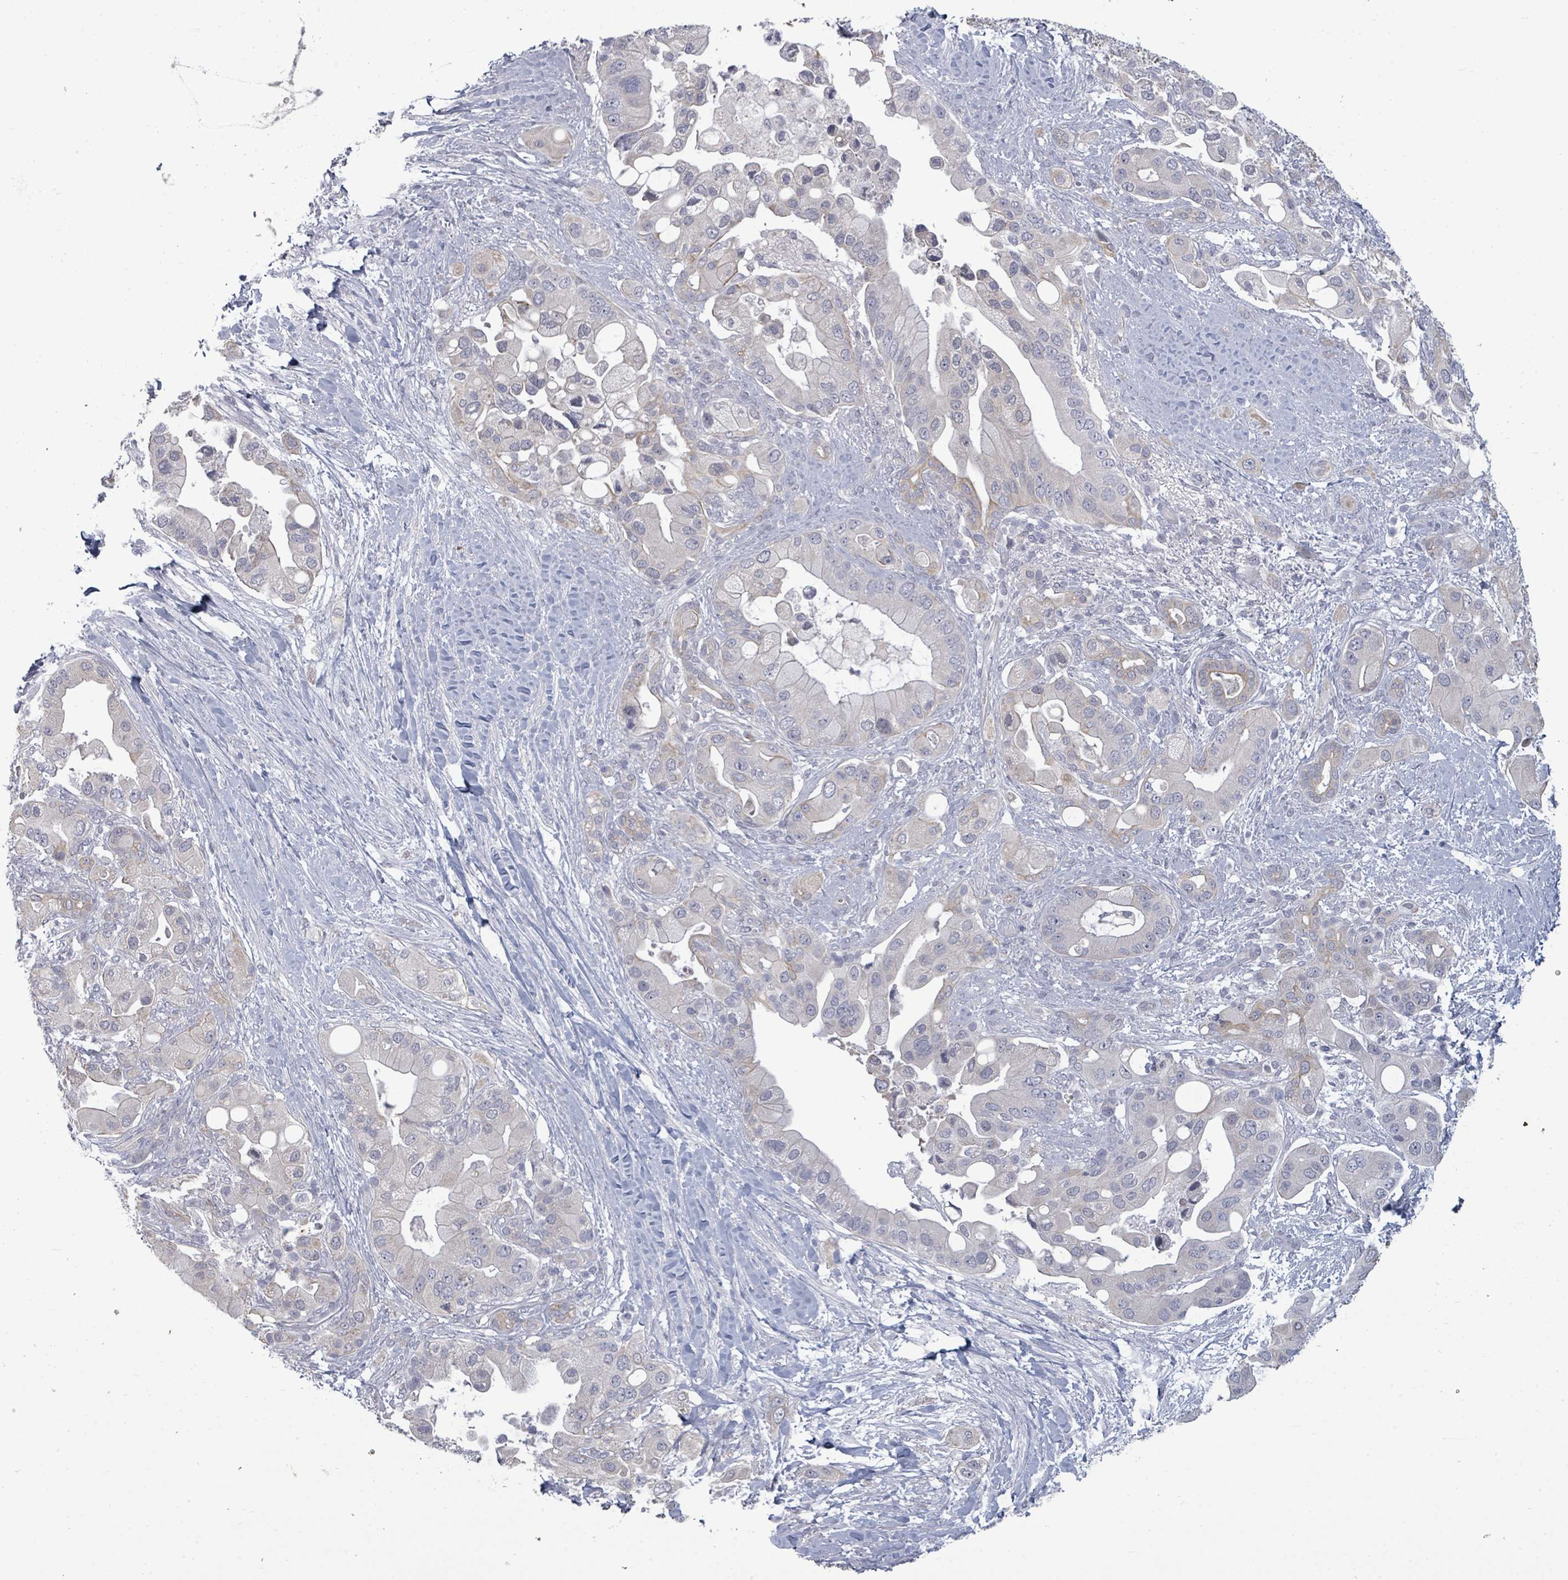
{"staining": {"intensity": "negative", "quantity": "none", "location": "none"}, "tissue": "pancreatic cancer", "cell_type": "Tumor cells", "image_type": "cancer", "snomed": [{"axis": "morphology", "description": "Adenocarcinoma, NOS"}, {"axis": "topography", "description": "Pancreas"}], "caption": "An IHC photomicrograph of pancreatic cancer is shown. There is no staining in tumor cells of pancreatic cancer.", "gene": "ASB12", "patient": {"sex": "male", "age": 57}}